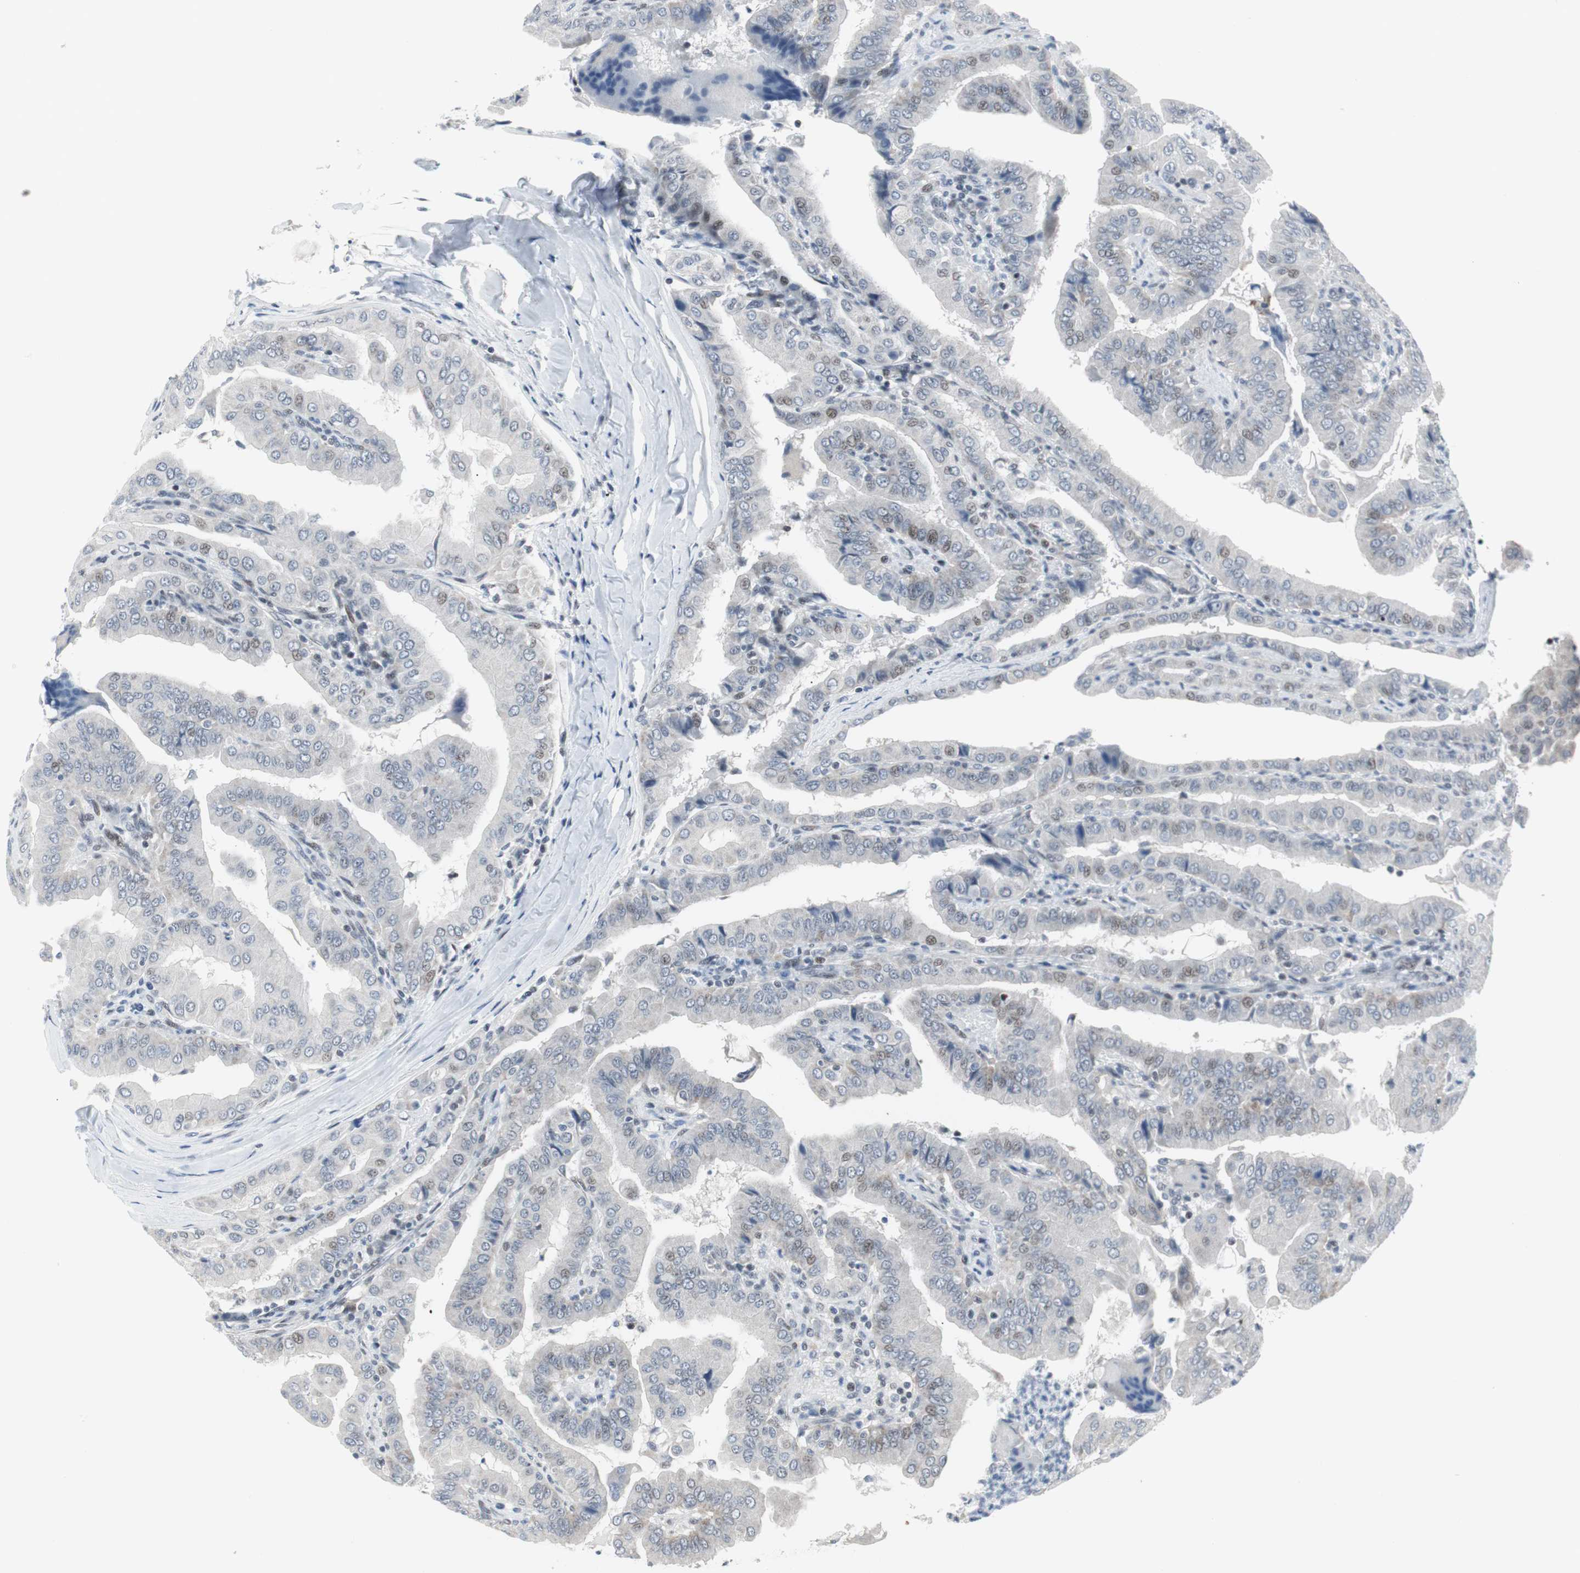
{"staining": {"intensity": "weak", "quantity": "<25%", "location": "nuclear"}, "tissue": "thyroid cancer", "cell_type": "Tumor cells", "image_type": "cancer", "snomed": [{"axis": "morphology", "description": "Papillary adenocarcinoma, NOS"}, {"axis": "topography", "description": "Thyroid gland"}], "caption": "High magnification brightfield microscopy of thyroid papillary adenocarcinoma stained with DAB (brown) and counterstained with hematoxylin (blue): tumor cells show no significant expression.", "gene": "MTA1", "patient": {"sex": "male", "age": 33}}